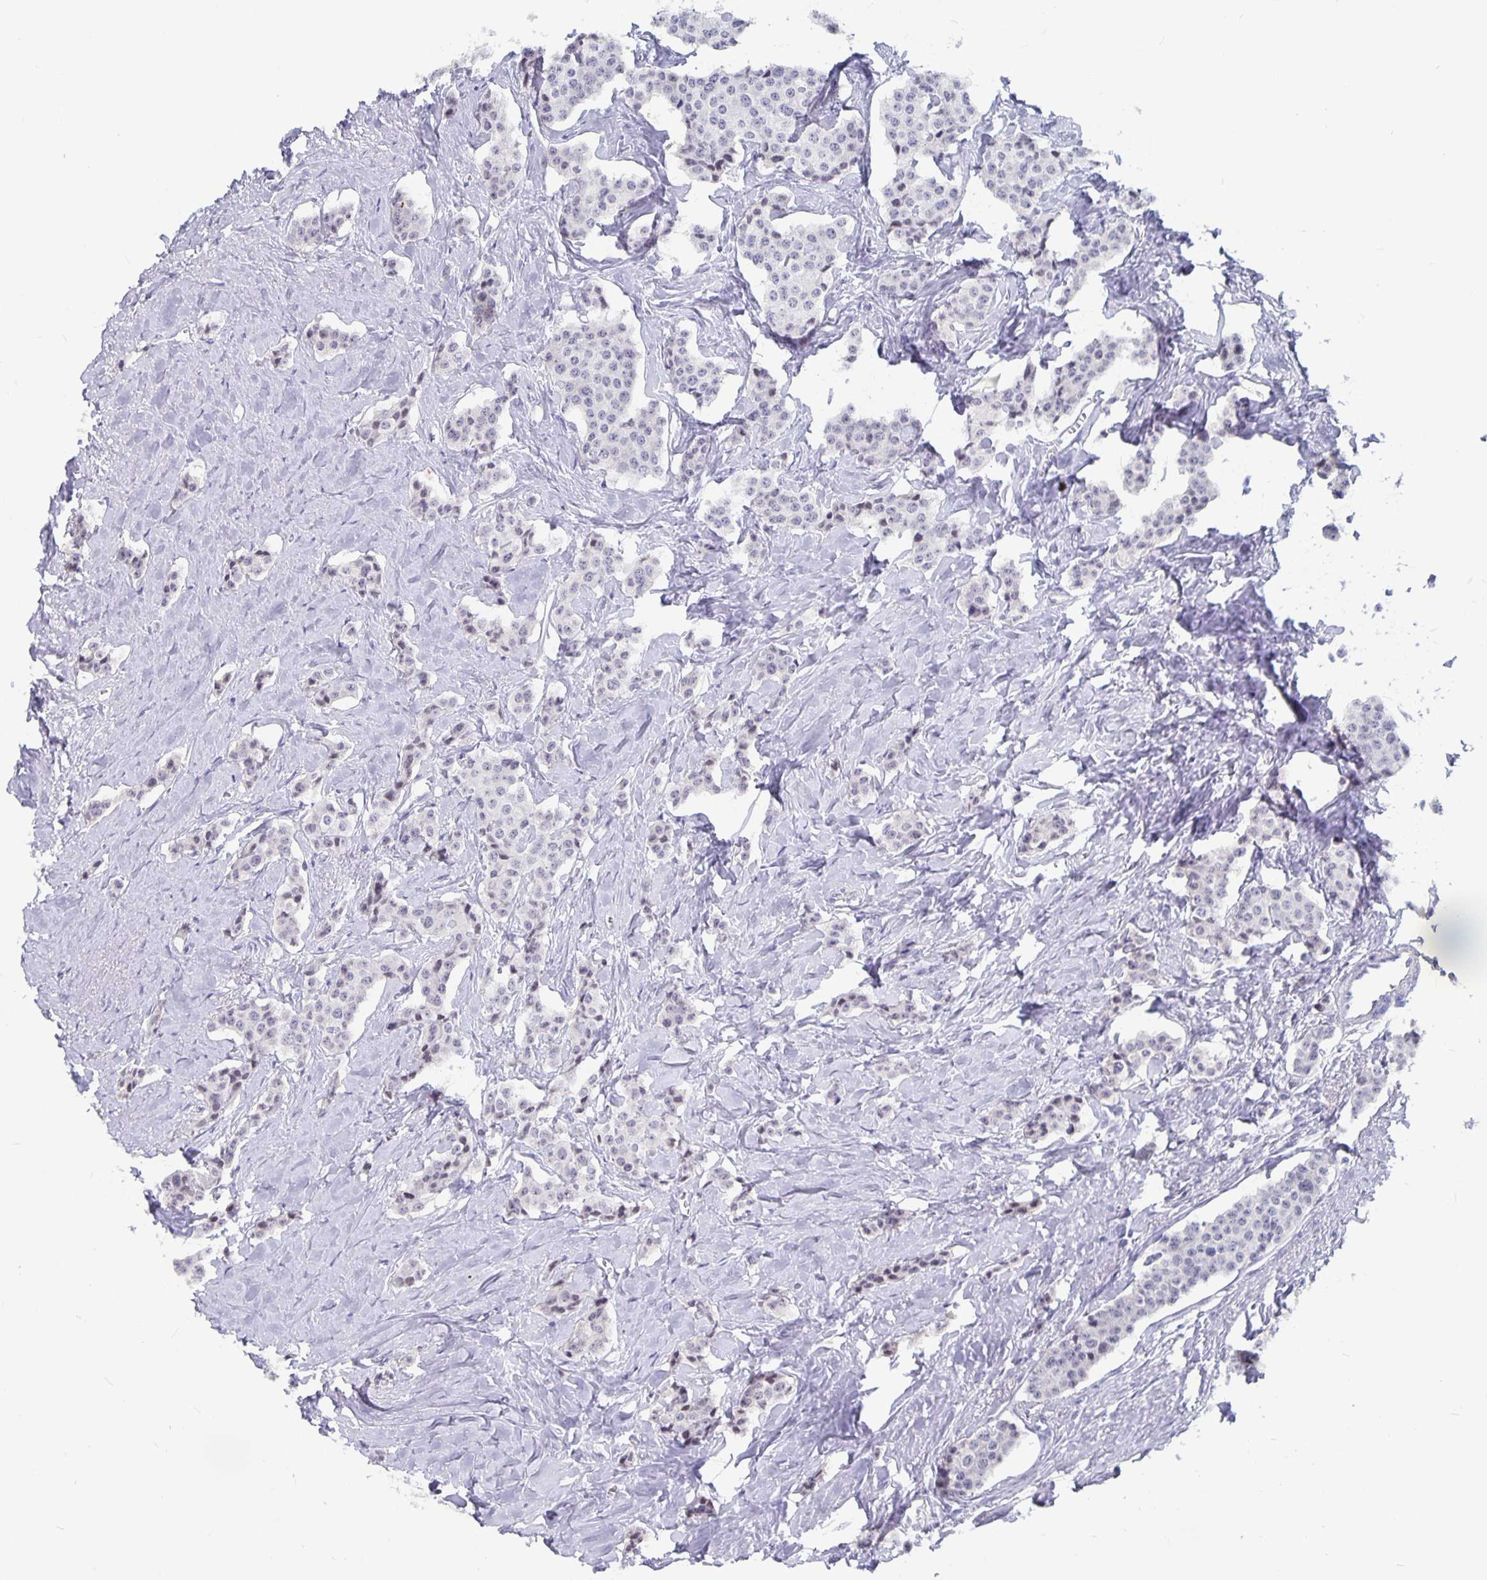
{"staining": {"intensity": "negative", "quantity": "none", "location": "none"}, "tissue": "carcinoid", "cell_type": "Tumor cells", "image_type": "cancer", "snomed": [{"axis": "morphology", "description": "Carcinoid, malignant, NOS"}, {"axis": "topography", "description": "Small intestine"}], "caption": "Immunohistochemistry histopathology image of human carcinoid (malignant) stained for a protein (brown), which shows no staining in tumor cells. Brightfield microscopy of immunohistochemistry (IHC) stained with DAB (3,3'-diaminobenzidine) (brown) and hematoxylin (blue), captured at high magnification.", "gene": "OLIG2", "patient": {"sex": "female", "age": 64}}